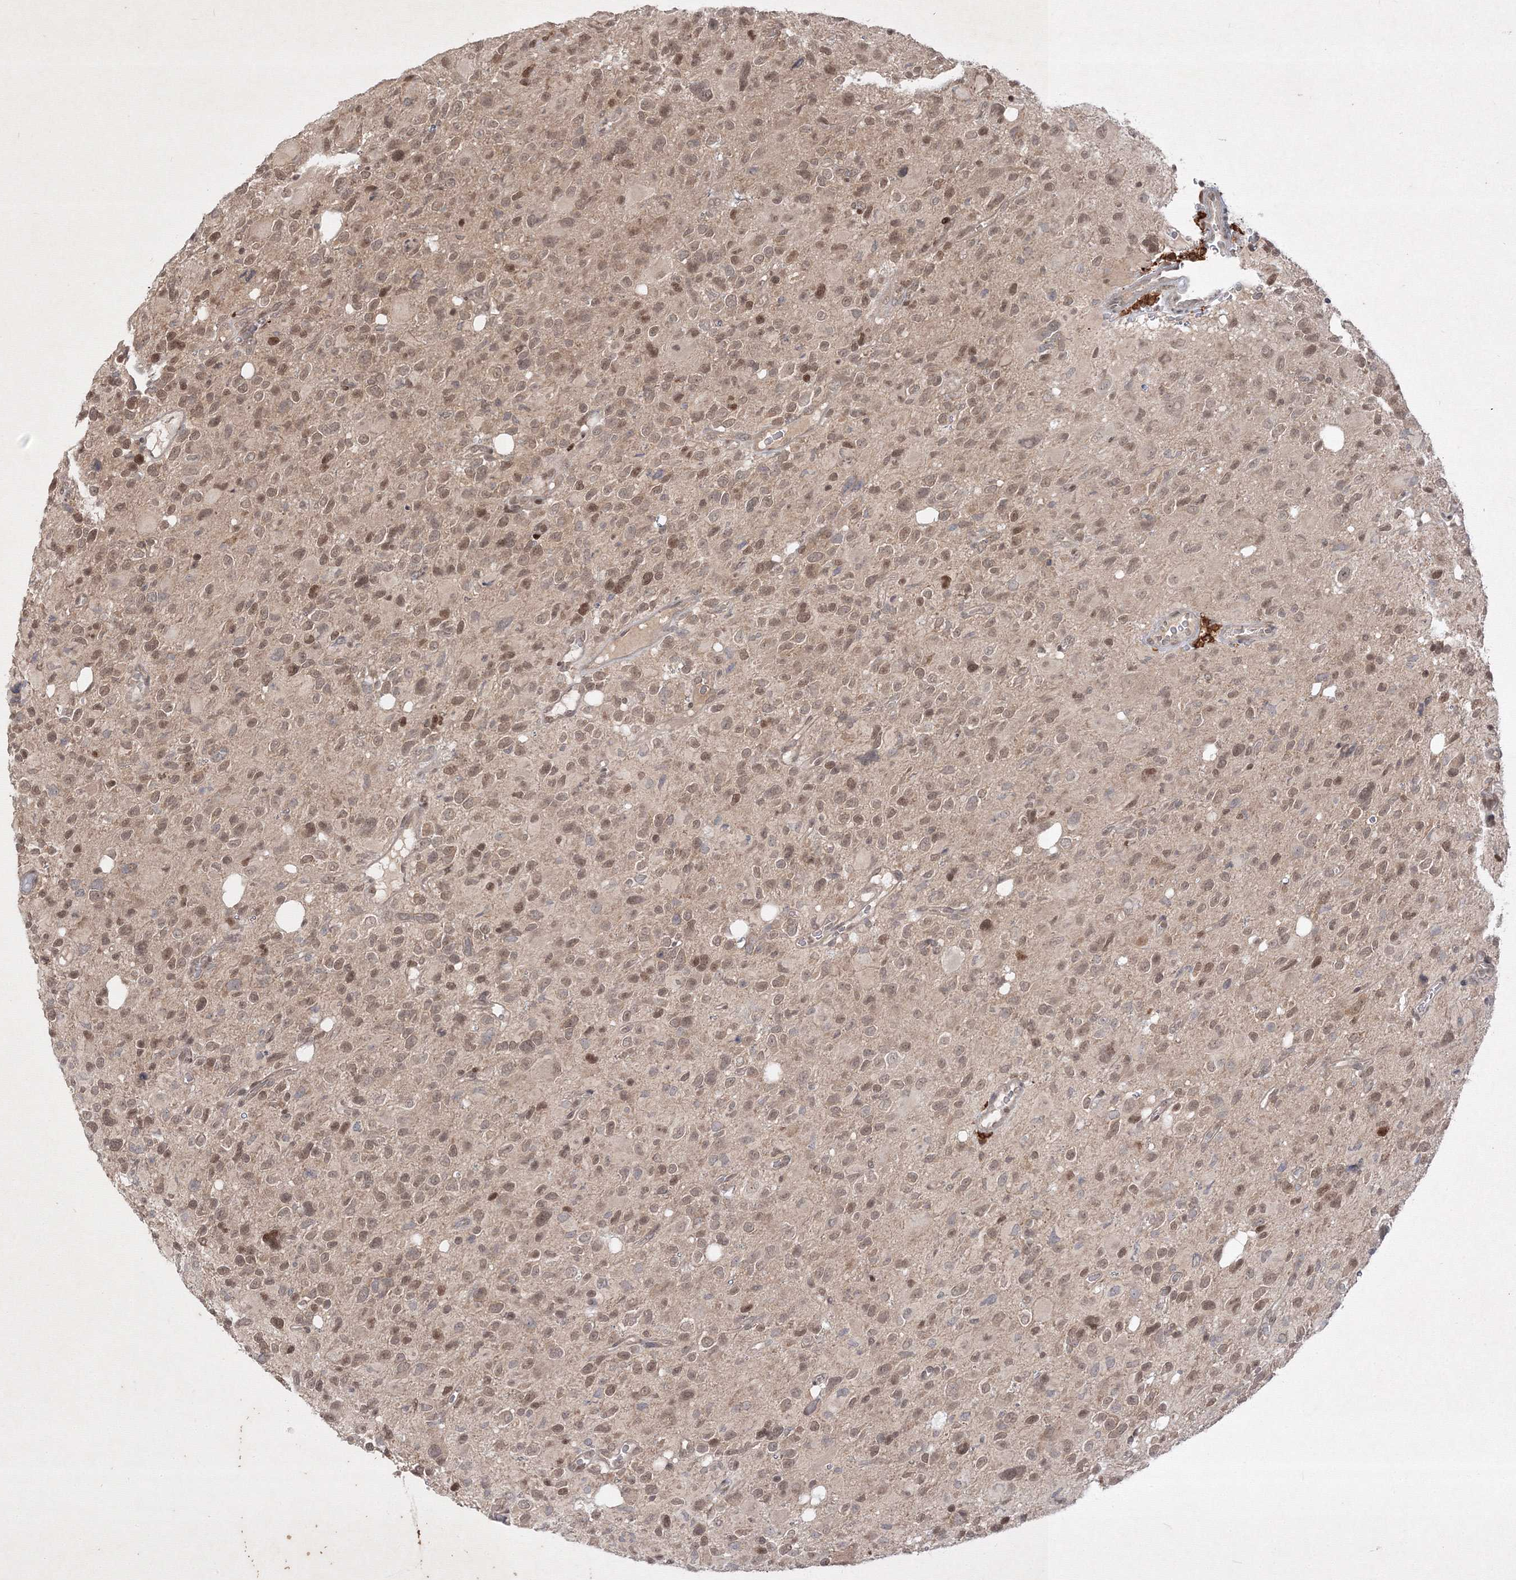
{"staining": {"intensity": "weak", "quantity": ">75%", "location": "nuclear"}, "tissue": "glioma", "cell_type": "Tumor cells", "image_type": "cancer", "snomed": [{"axis": "morphology", "description": "Glioma, malignant, High grade"}, {"axis": "topography", "description": "Brain"}], "caption": "Immunohistochemistry photomicrograph of glioma stained for a protein (brown), which demonstrates low levels of weak nuclear staining in approximately >75% of tumor cells.", "gene": "TAB1", "patient": {"sex": "male", "age": 48}}